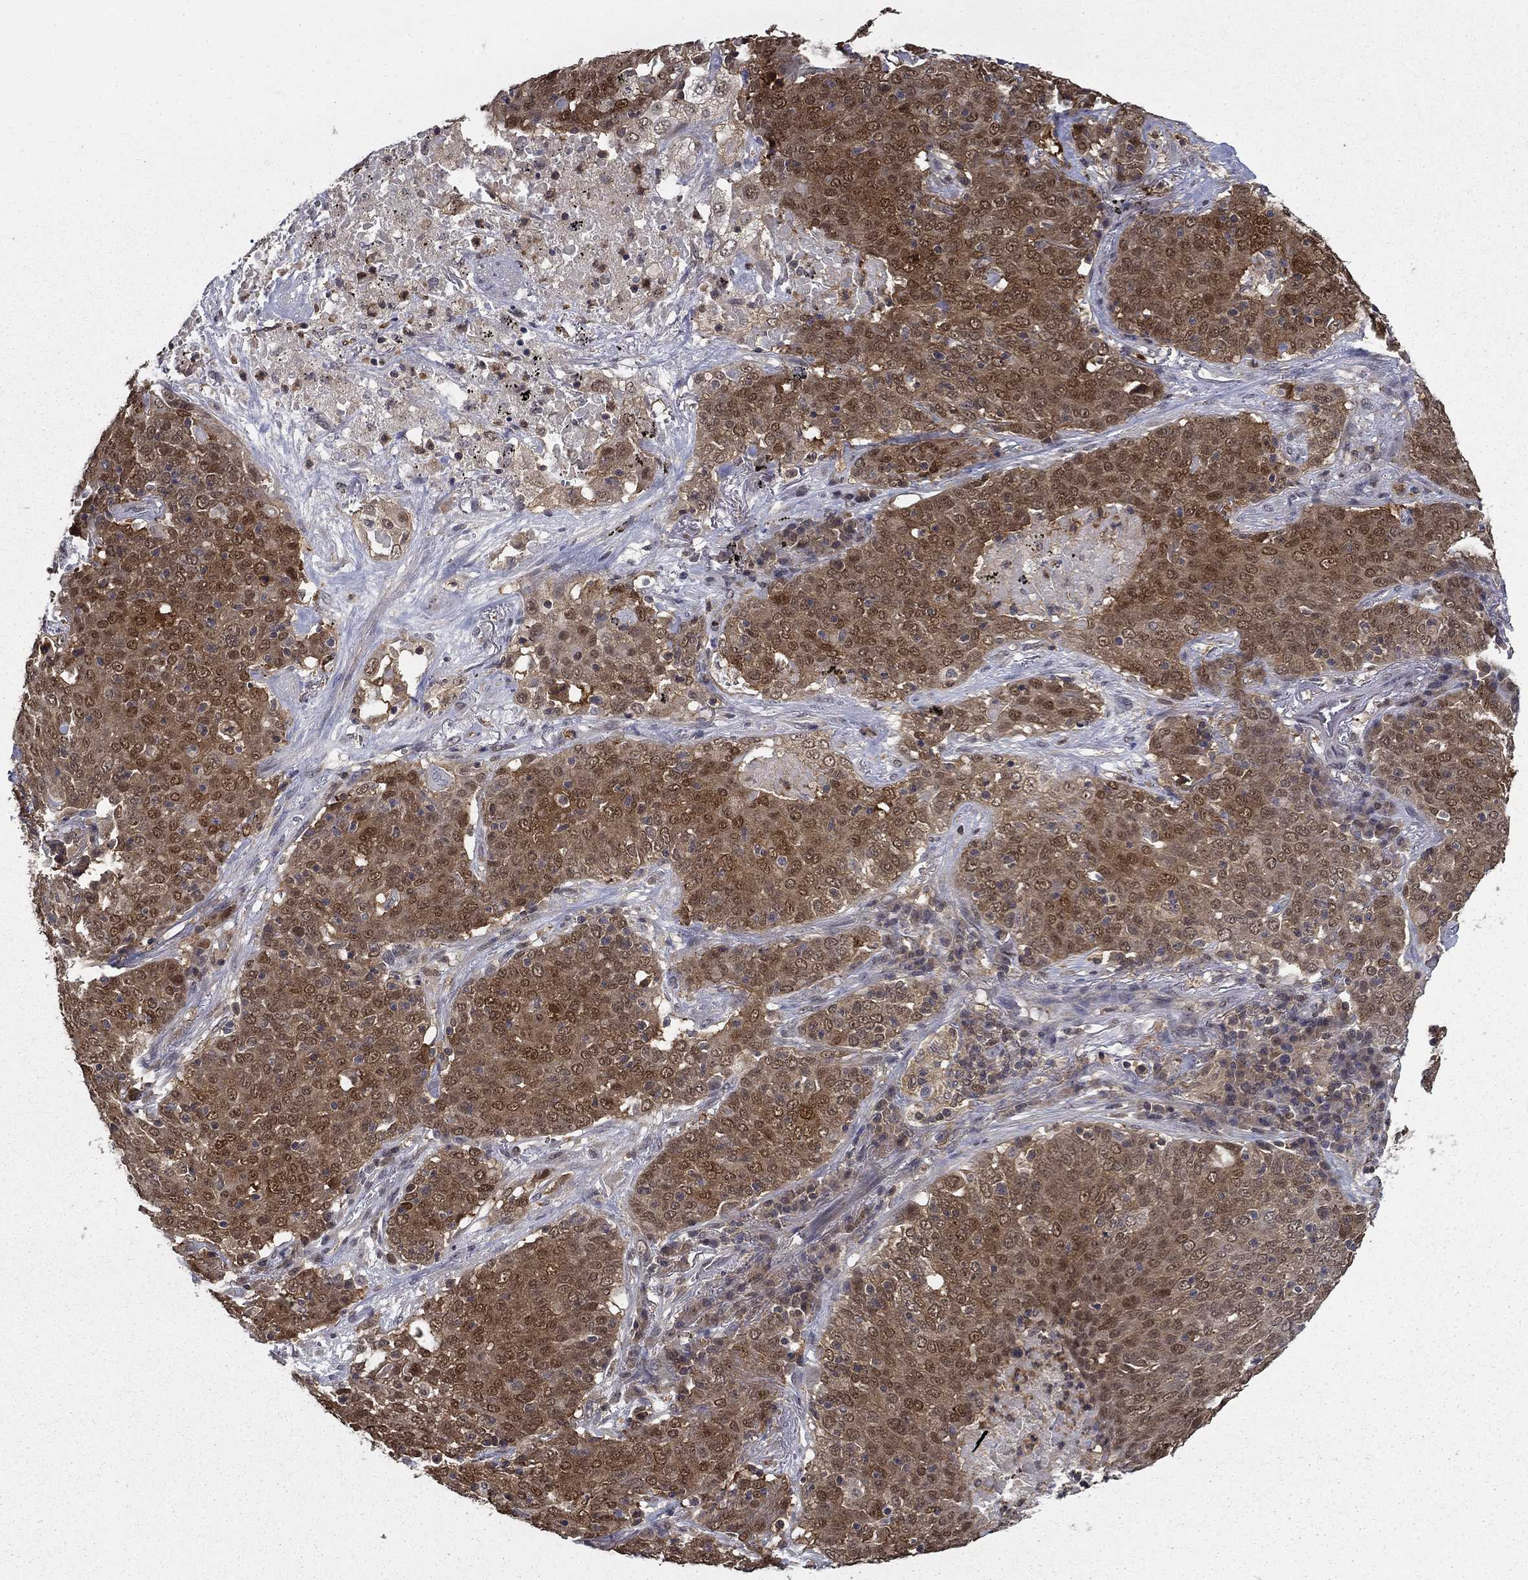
{"staining": {"intensity": "moderate", "quantity": "25%-75%", "location": "cytoplasmic/membranous,nuclear"}, "tissue": "lung cancer", "cell_type": "Tumor cells", "image_type": "cancer", "snomed": [{"axis": "morphology", "description": "Squamous cell carcinoma, NOS"}, {"axis": "topography", "description": "Lung"}], "caption": "Lung cancer (squamous cell carcinoma) was stained to show a protein in brown. There is medium levels of moderate cytoplasmic/membranous and nuclear expression in approximately 25%-75% of tumor cells. The staining was performed using DAB (3,3'-diaminobenzidine) to visualize the protein expression in brown, while the nuclei were stained in blue with hematoxylin (Magnification: 20x).", "gene": "NIT2", "patient": {"sex": "male", "age": 82}}